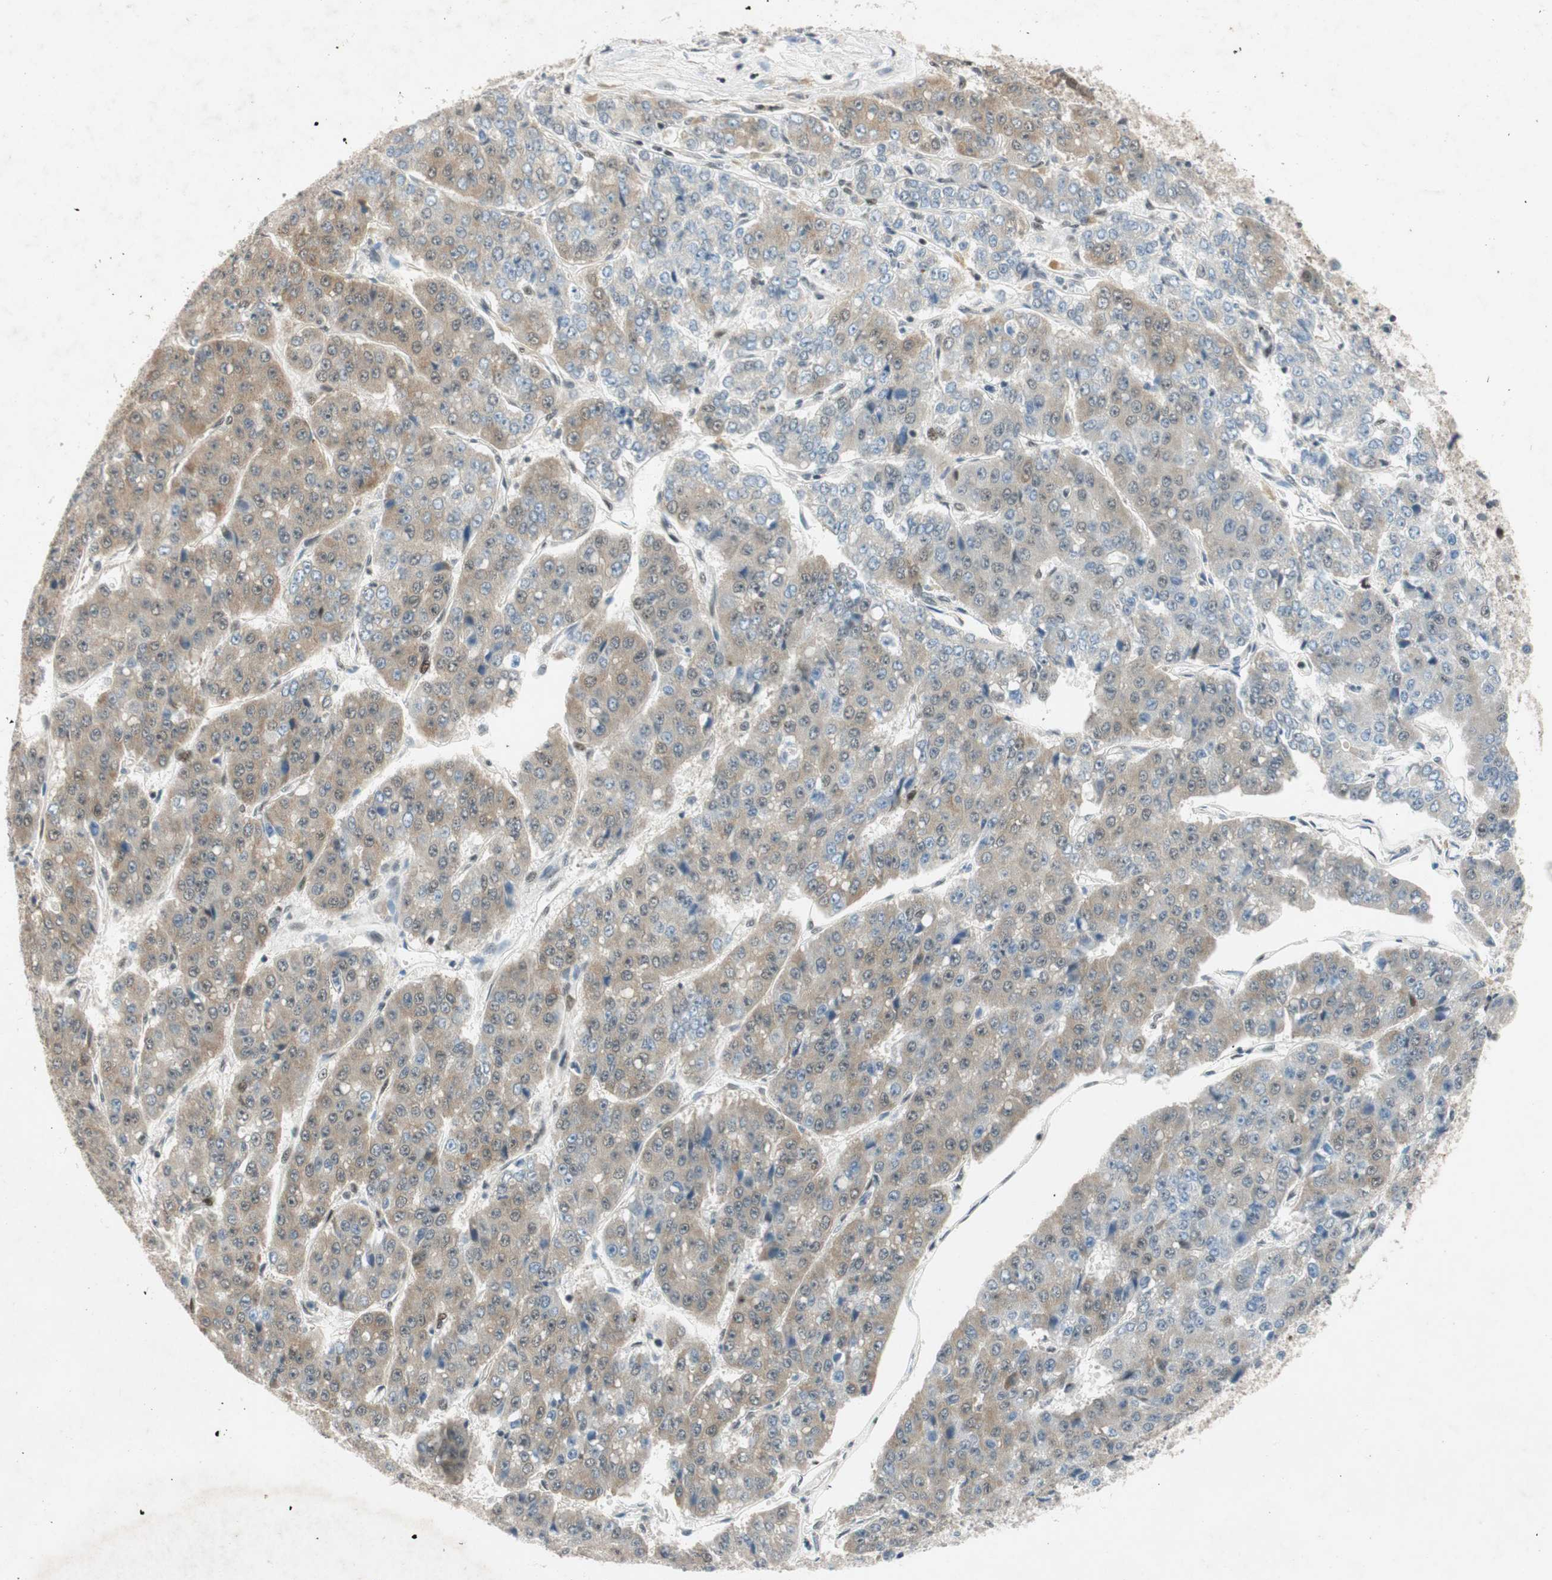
{"staining": {"intensity": "weak", "quantity": "25%-75%", "location": "cytoplasmic/membranous"}, "tissue": "pancreatic cancer", "cell_type": "Tumor cells", "image_type": "cancer", "snomed": [{"axis": "morphology", "description": "Adenocarcinoma, NOS"}, {"axis": "topography", "description": "Pancreas"}], "caption": "Weak cytoplasmic/membranous protein expression is identified in about 25%-75% of tumor cells in pancreatic cancer.", "gene": "NCBP3", "patient": {"sex": "male", "age": 50}}